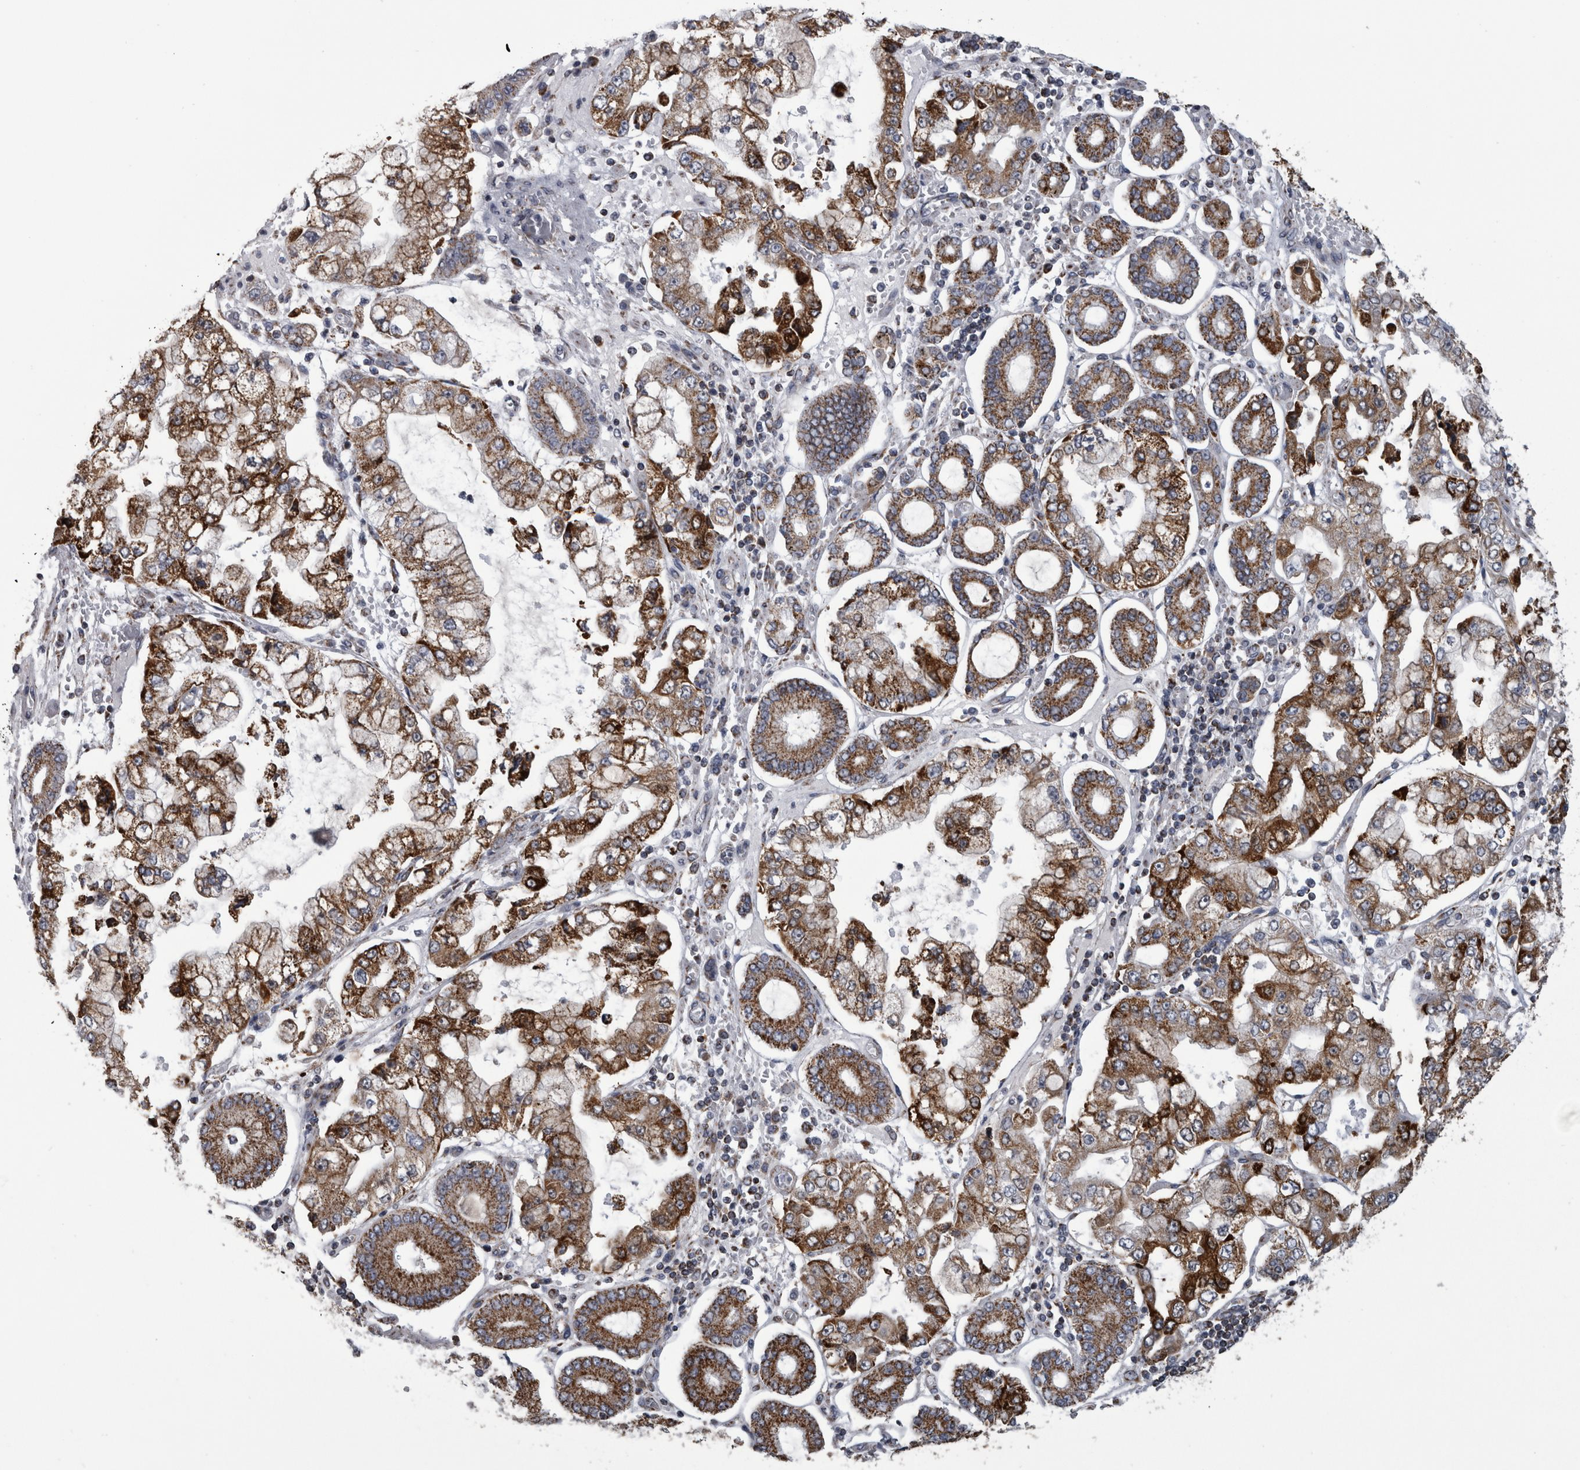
{"staining": {"intensity": "strong", "quantity": ">75%", "location": "cytoplasmic/membranous"}, "tissue": "stomach cancer", "cell_type": "Tumor cells", "image_type": "cancer", "snomed": [{"axis": "morphology", "description": "Adenocarcinoma, NOS"}, {"axis": "topography", "description": "Stomach"}], "caption": "Immunohistochemical staining of adenocarcinoma (stomach) demonstrates strong cytoplasmic/membranous protein staining in approximately >75% of tumor cells.", "gene": "MDH2", "patient": {"sex": "male", "age": 76}}